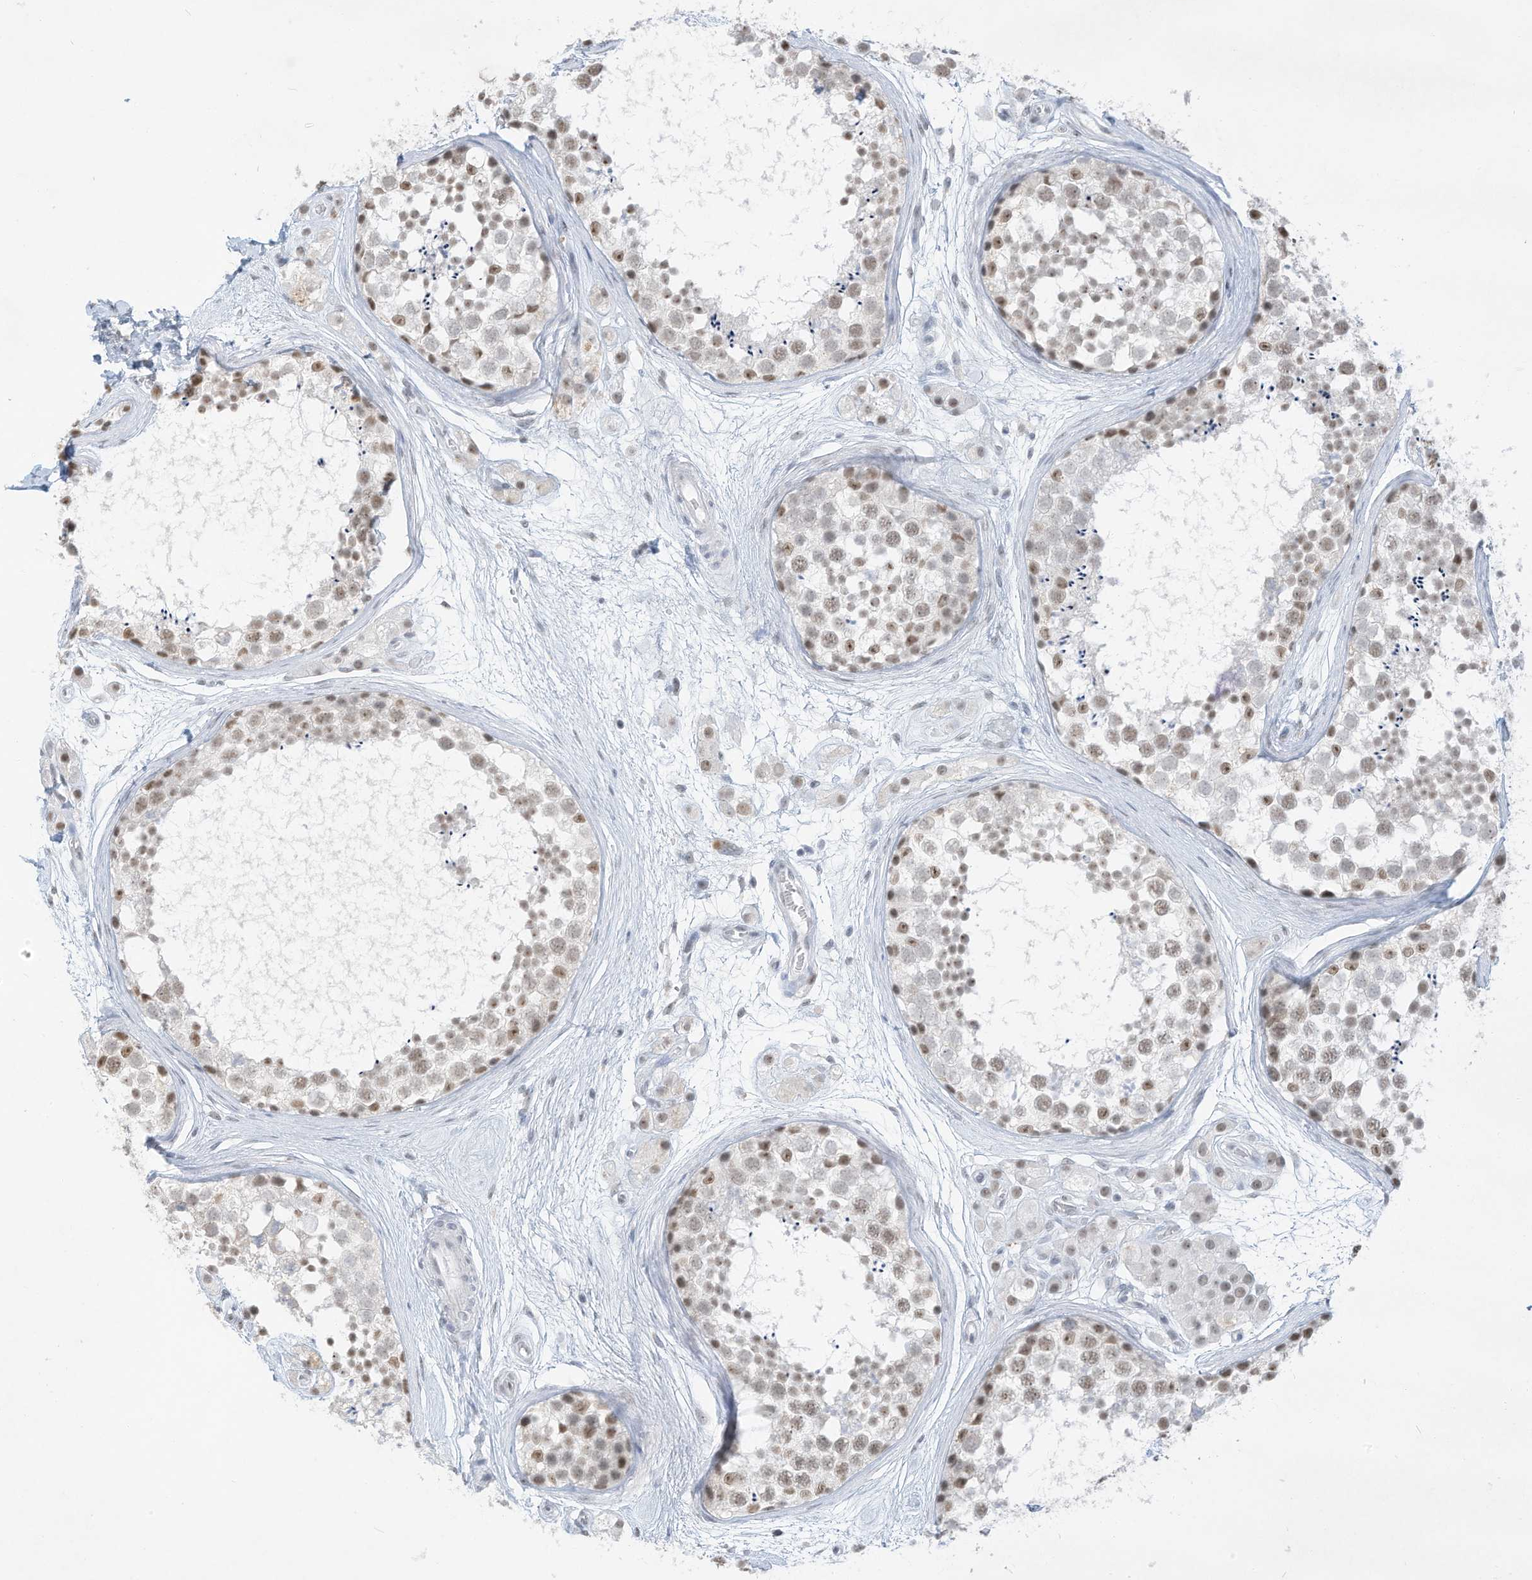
{"staining": {"intensity": "moderate", "quantity": ">75%", "location": "nuclear"}, "tissue": "testis", "cell_type": "Cells in seminiferous ducts", "image_type": "normal", "snomed": [{"axis": "morphology", "description": "Normal tissue, NOS"}, {"axis": "topography", "description": "Testis"}], "caption": "Protein positivity by immunohistochemistry (IHC) displays moderate nuclear expression in about >75% of cells in seminiferous ducts in normal testis. The staining was performed using DAB, with brown indicating positive protein expression. Nuclei are stained blue with hematoxylin.", "gene": "PGC", "patient": {"sex": "male", "age": 56}}